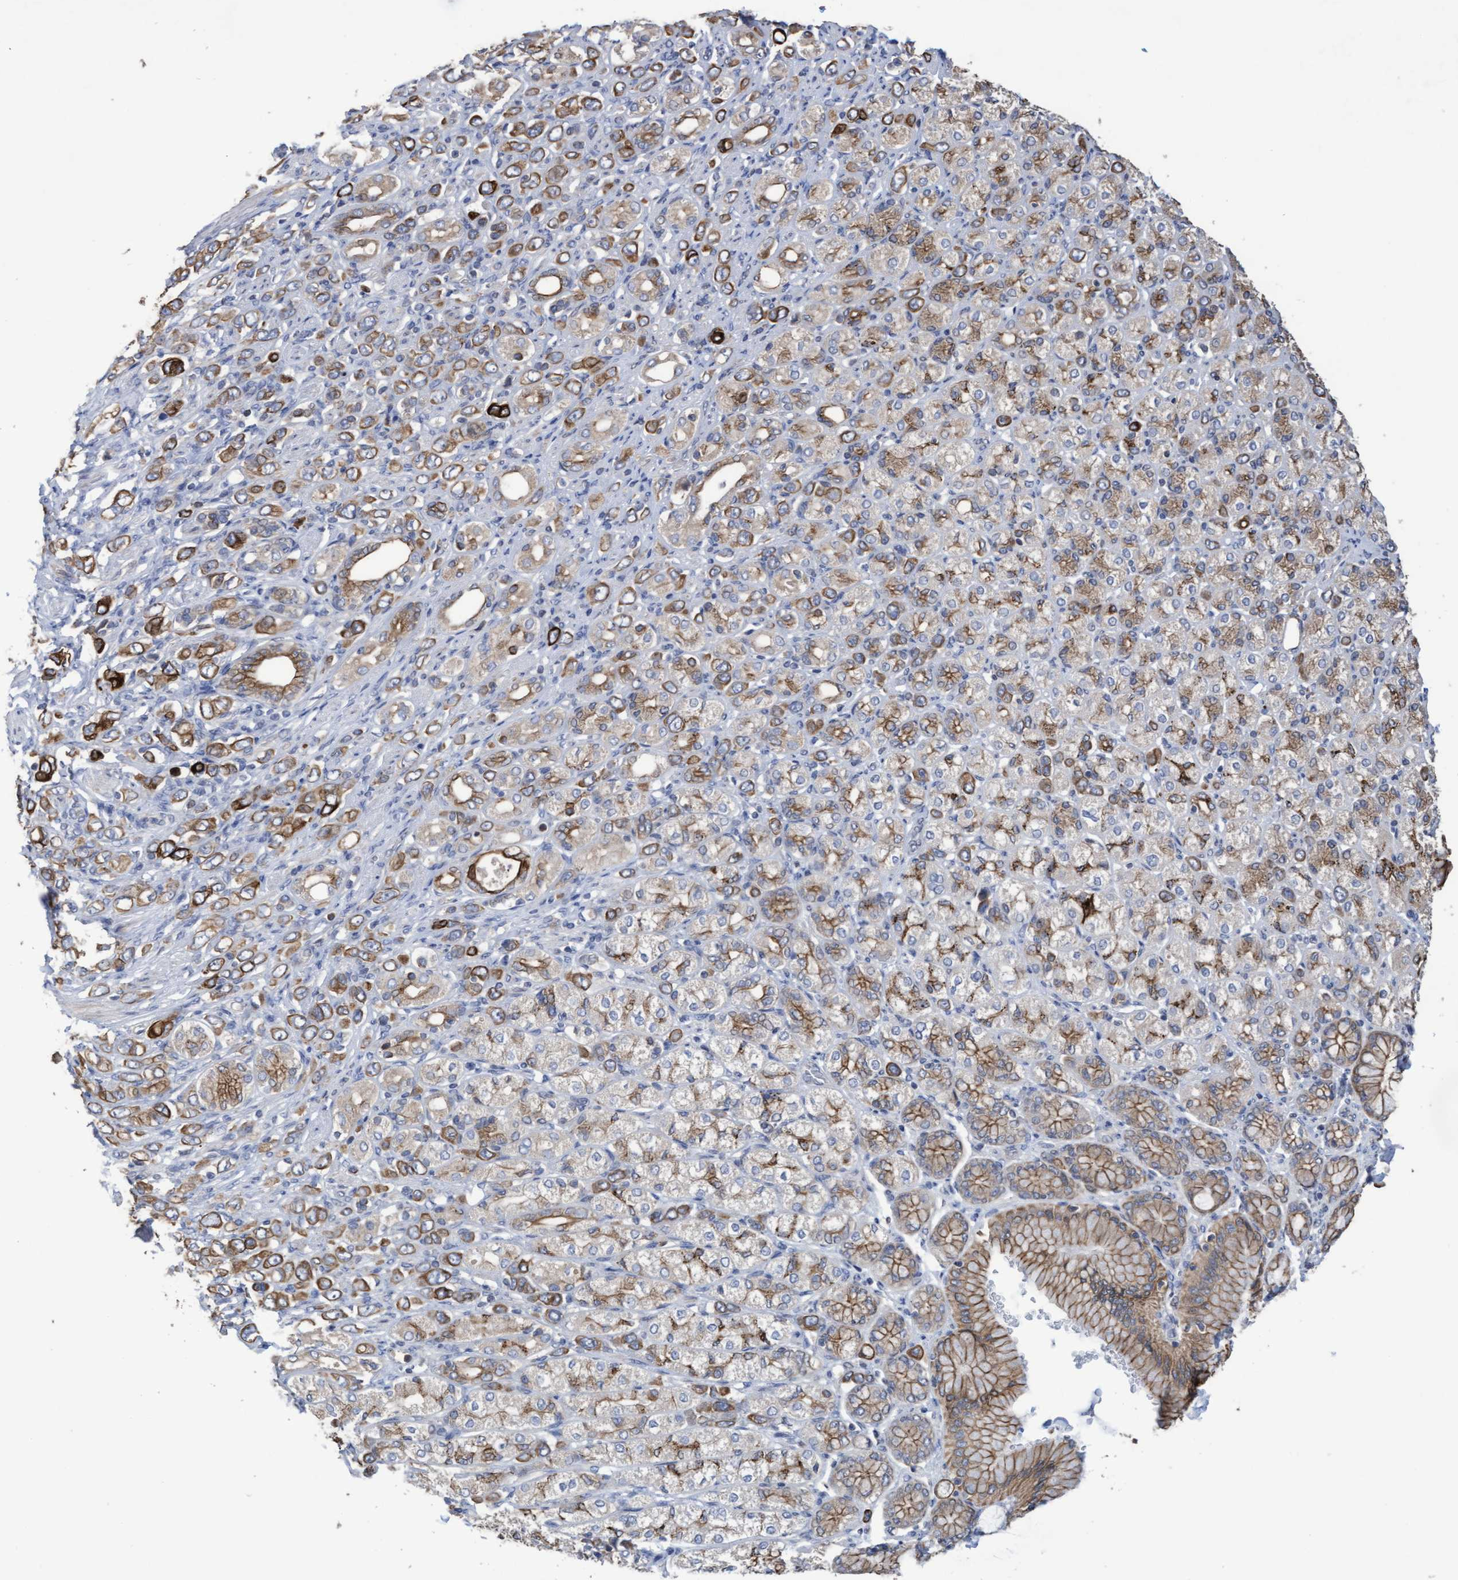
{"staining": {"intensity": "strong", "quantity": "25%-75%", "location": "cytoplasmic/membranous"}, "tissue": "stomach cancer", "cell_type": "Tumor cells", "image_type": "cancer", "snomed": [{"axis": "morphology", "description": "Adenocarcinoma, NOS"}, {"axis": "topography", "description": "Stomach"}], "caption": "The image displays immunohistochemical staining of adenocarcinoma (stomach). There is strong cytoplasmic/membranous expression is identified in approximately 25%-75% of tumor cells.", "gene": "KRT24", "patient": {"sex": "female", "age": 65}}